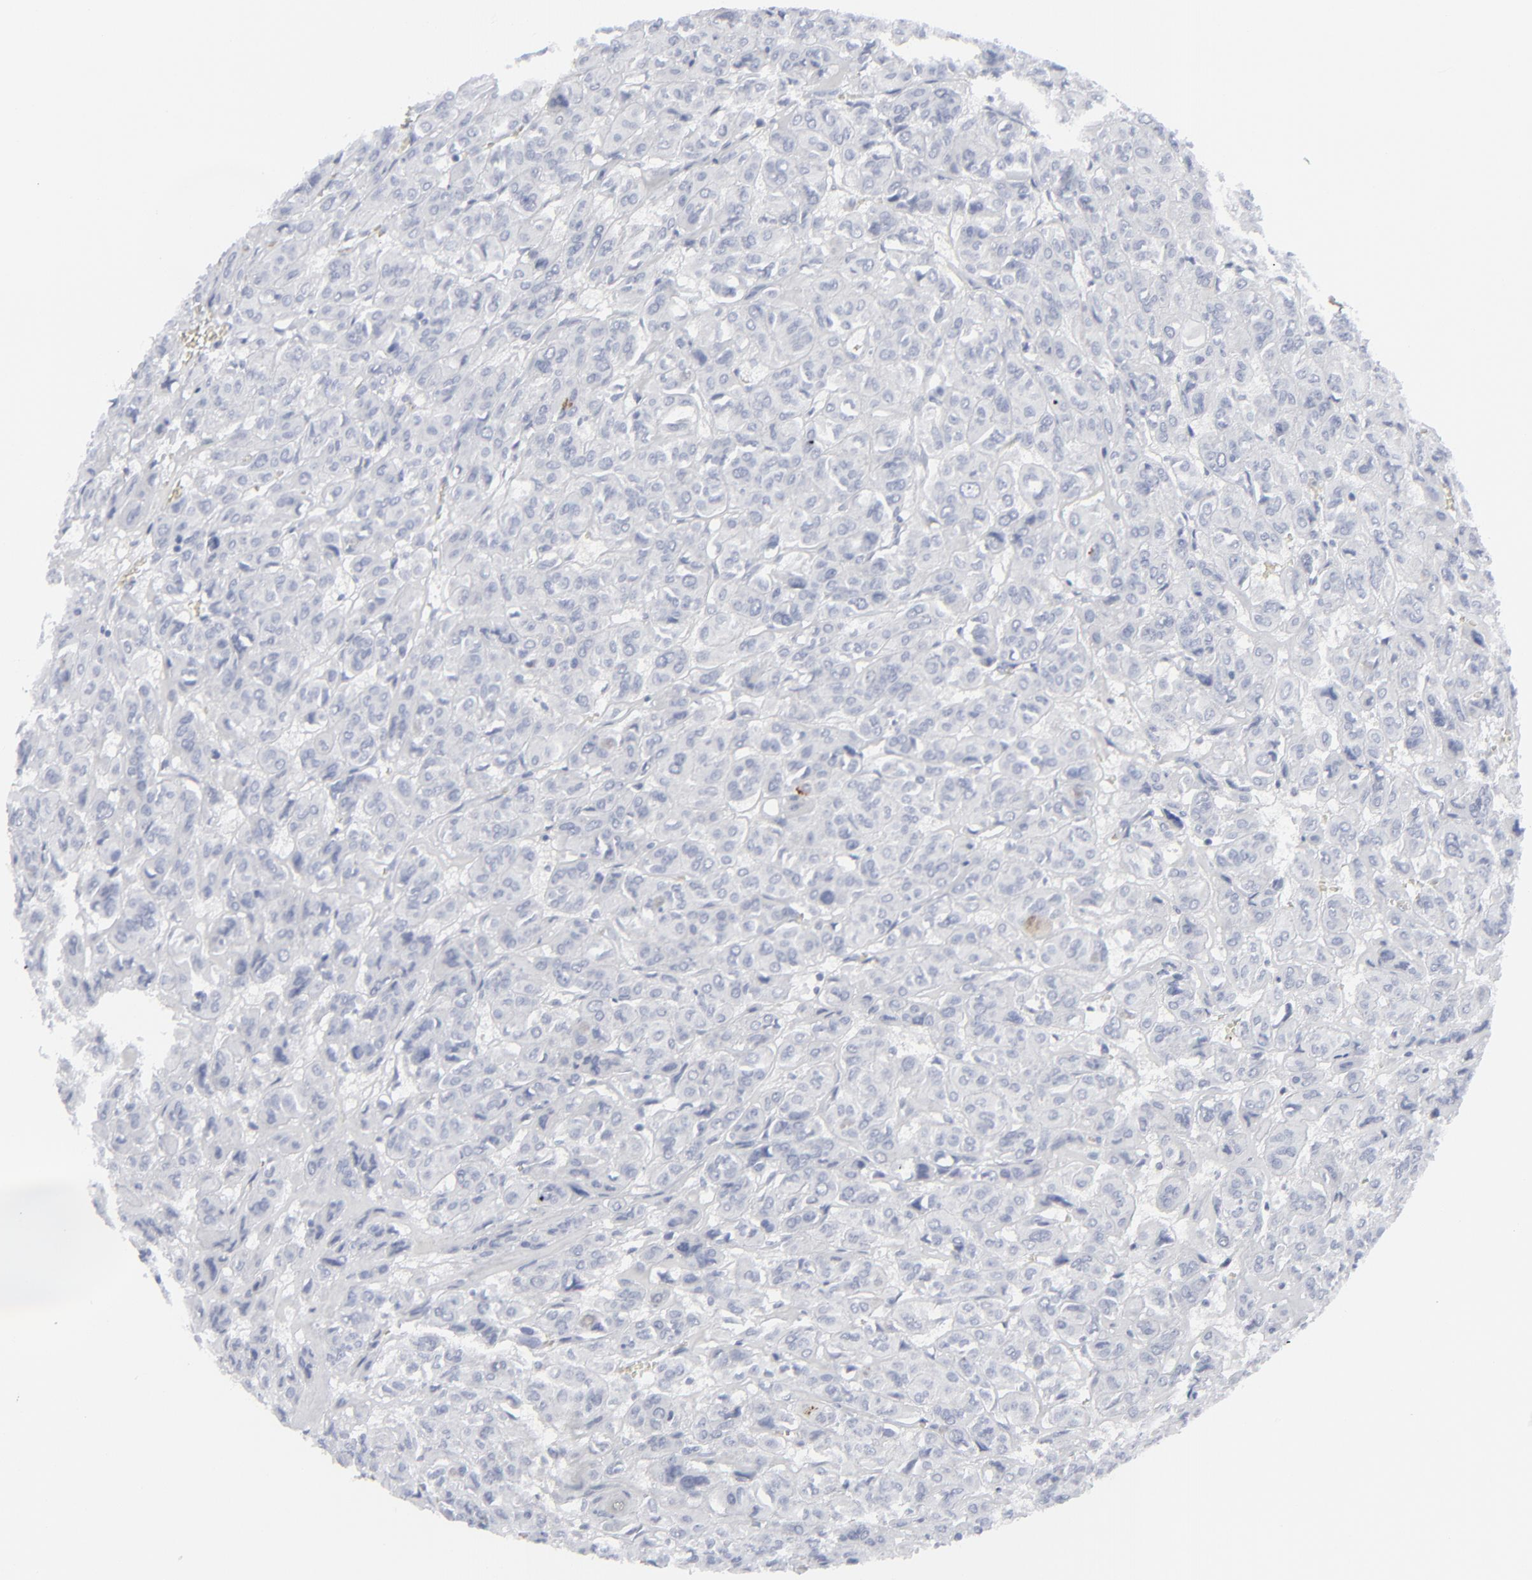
{"staining": {"intensity": "negative", "quantity": "none", "location": "none"}, "tissue": "thyroid cancer", "cell_type": "Tumor cells", "image_type": "cancer", "snomed": [{"axis": "morphology", "description": "Follicular adenoma carcinoma, NOS"}, {"axis": "topography", "description": "Thyroid gland"}], "caption": "Immunohistochemistry photomicrograph of human thyroid follicular adenoma carcinoma stained for a protein (brown), which shows no positivity in tumor cells.", "gene": "MSLN", "patient": {"sex": "female", "age": 71}}